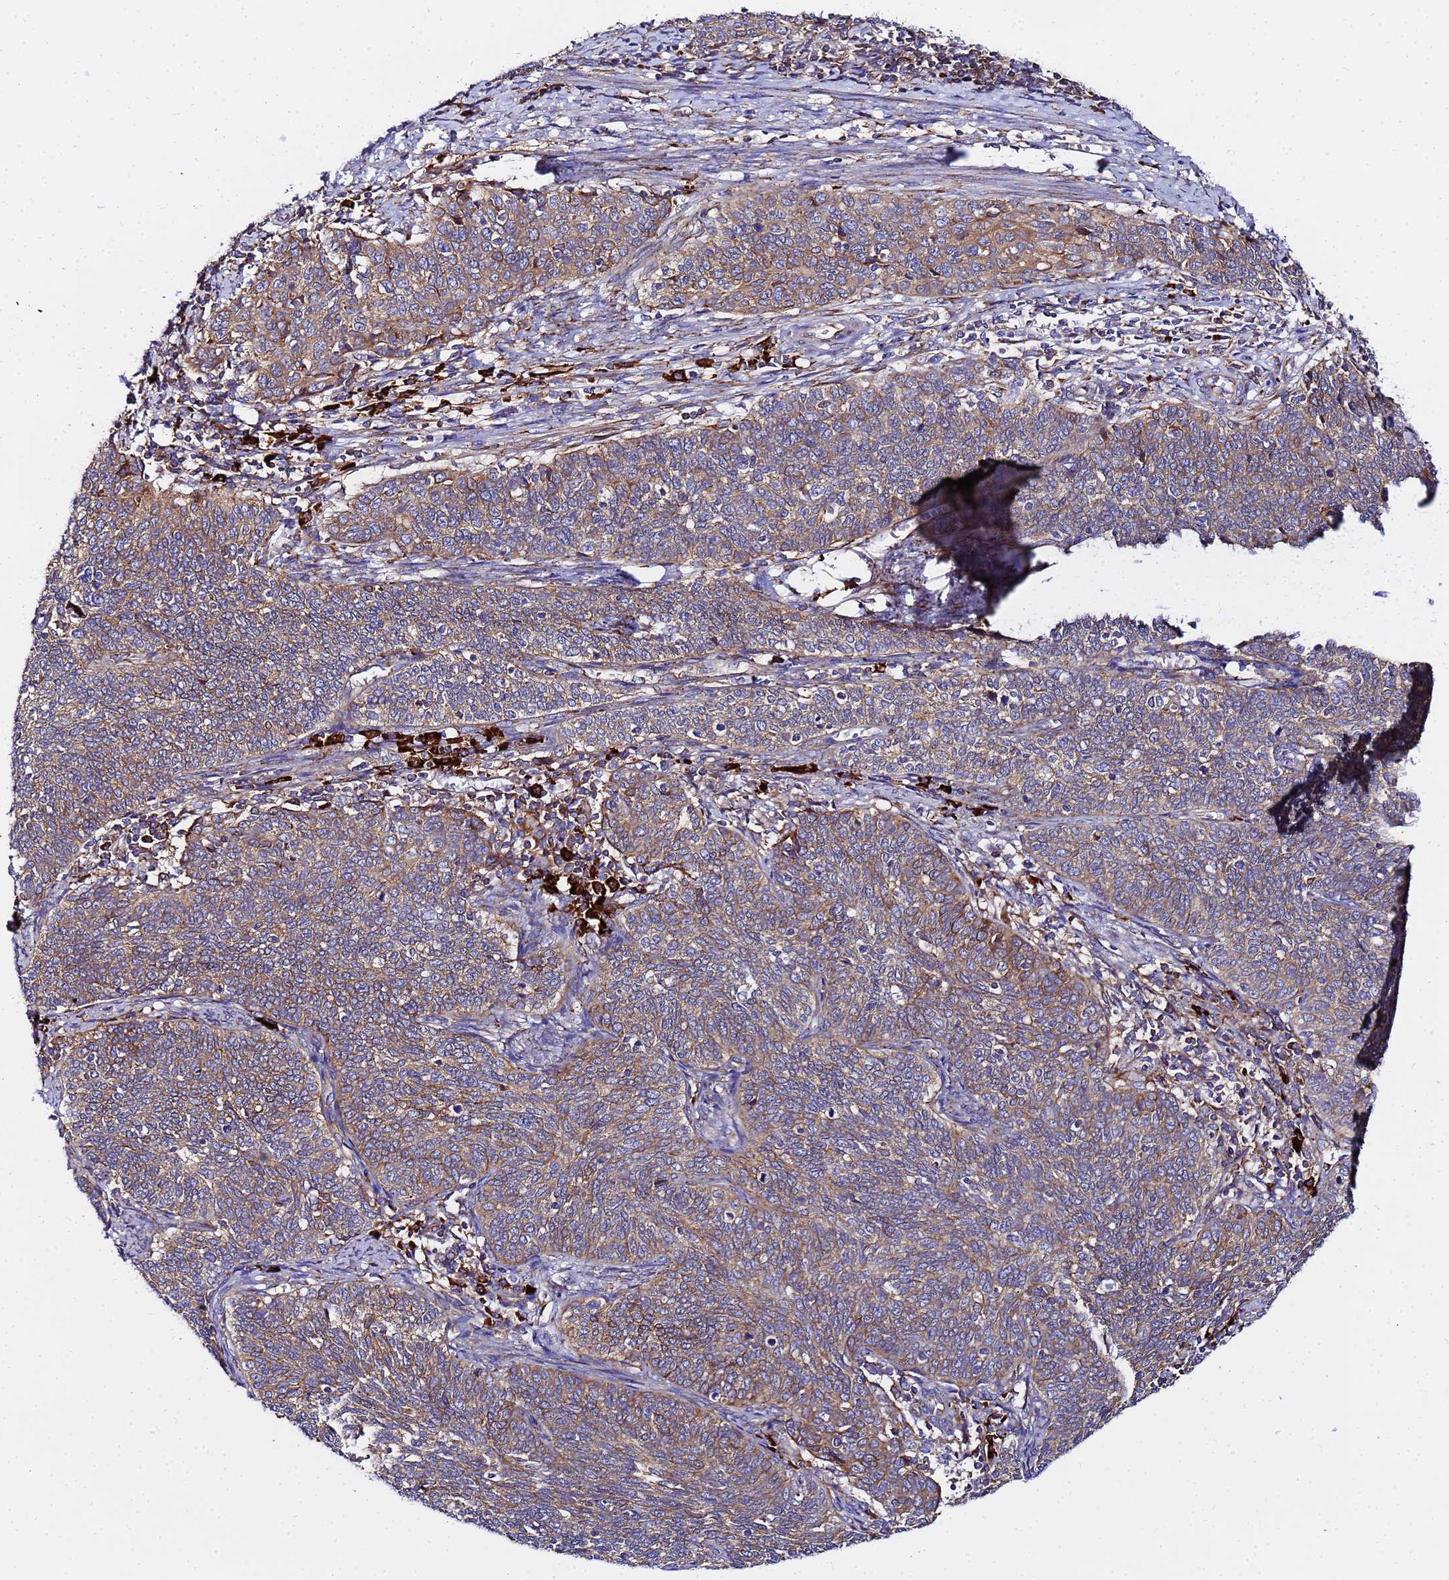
{"staining": {"intensity": "moderate", "quantity": ">75%", "location": "cytoplasmic/membranous"}, "tissue": "cervical cancer", "cell_type": "Tumor cells", "image_type": "cancer", "snomed": [{"axis": "morphology", "description": "Squamous cell carcinoma, NOS"}, {"axis": "topography", "description": "Cervix"}], "caption": "Human cervical squamous cell carcinoma stained with a protein marker demonstrates moderate staining in tumor cells.", "gene": "POM121", "patient": {"sex": "female", "age": 39}}